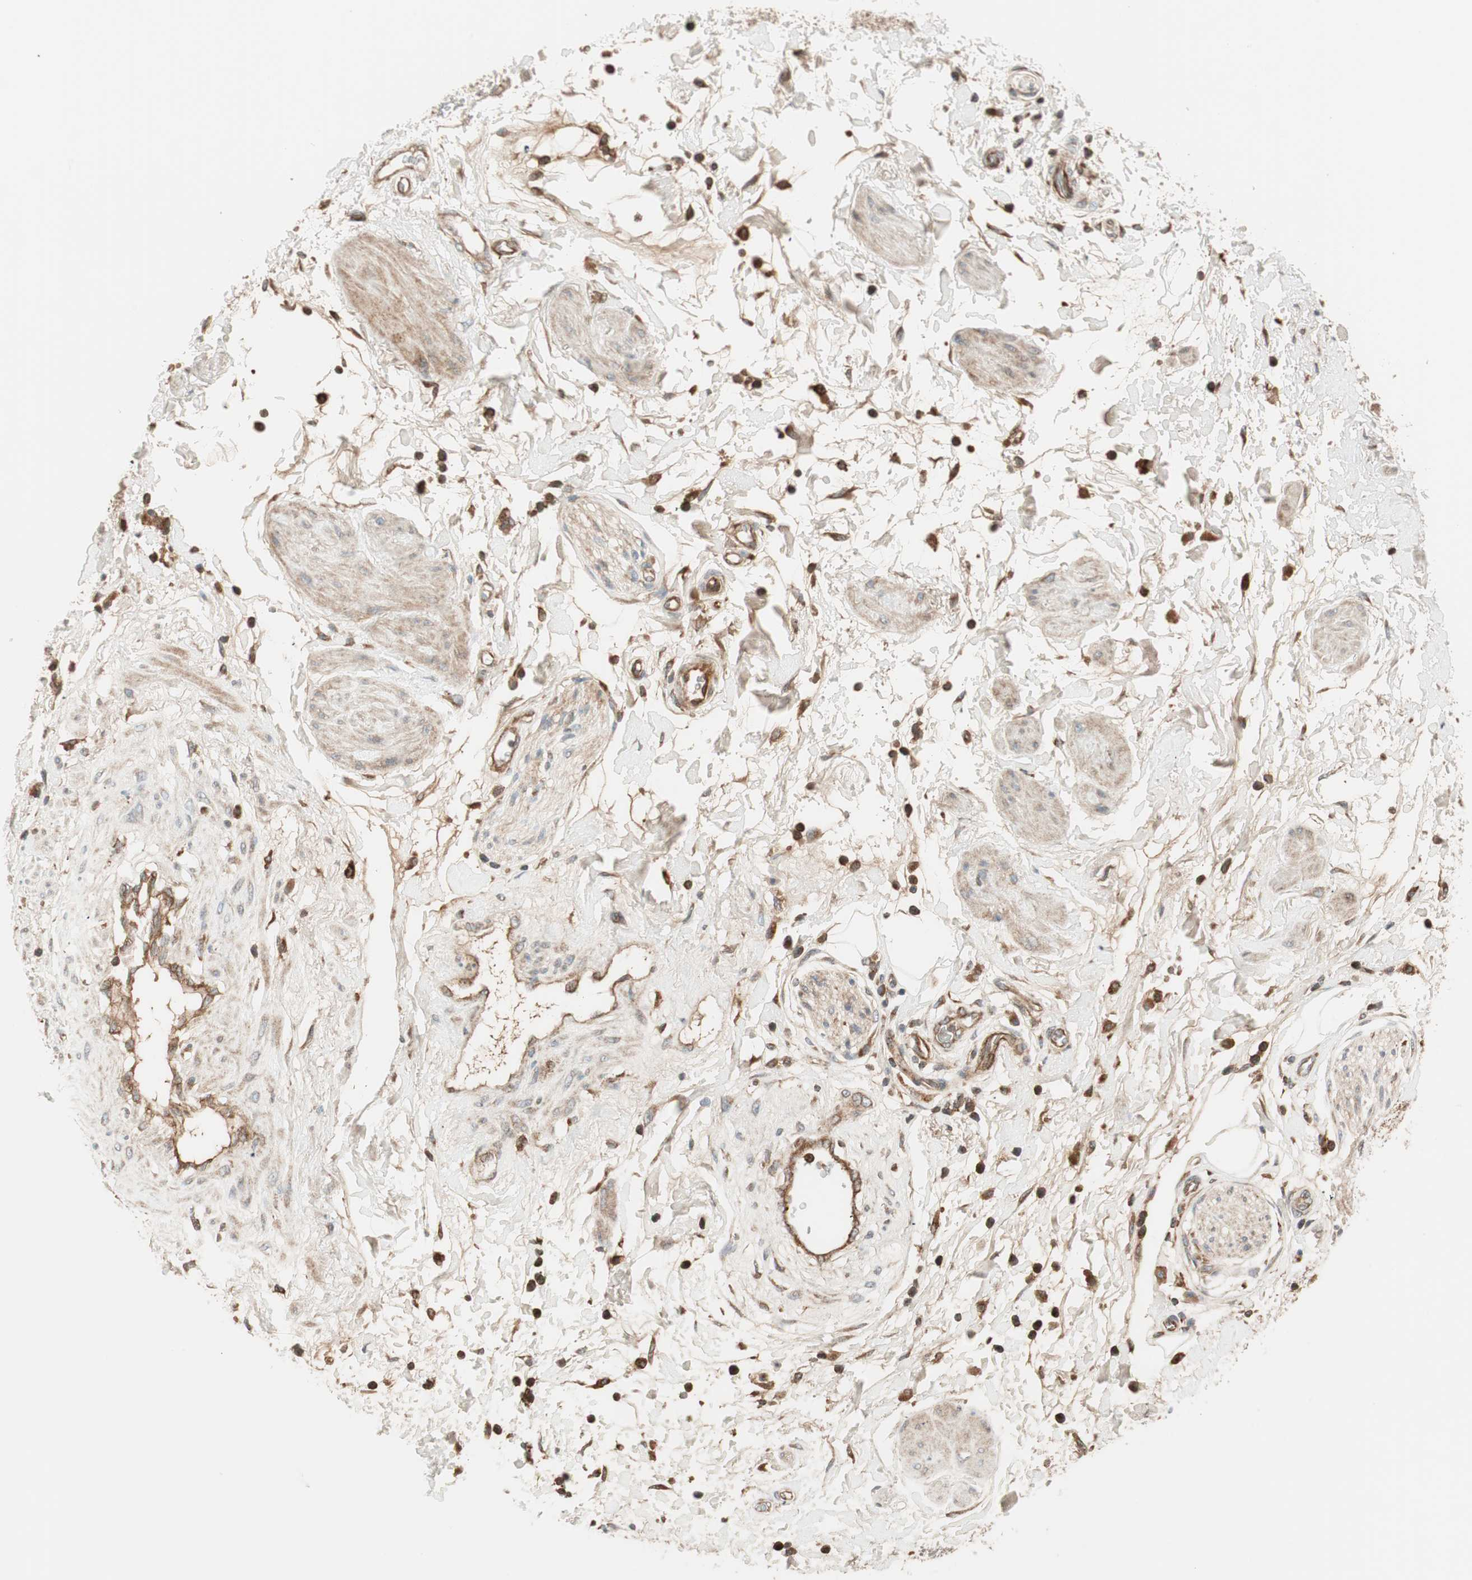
{"staining": {"intensity": "weak", "quantity": ">75%", "location": "cytoplasmic/membranous"}, "tissue": "adipose tissue", "cell_type": "Adipocytes", "image_type": "normal", "snomed": [{"axis": "morphology", "description": "Normal tissue, NOS"}, {"axis": "topography", "description": "Soft tissue"}, {"axis": "topography", "description": "Peripheral nerve tissue"}], "caption": "The photomicrograph reveals staining of unremarkable adipose tissue, revealing weak cytoplasmic/membranous protein positivity (brown color) within adipocytes.", "gene": "ABI1", "patient": {"sex": "female", "age": 71}}